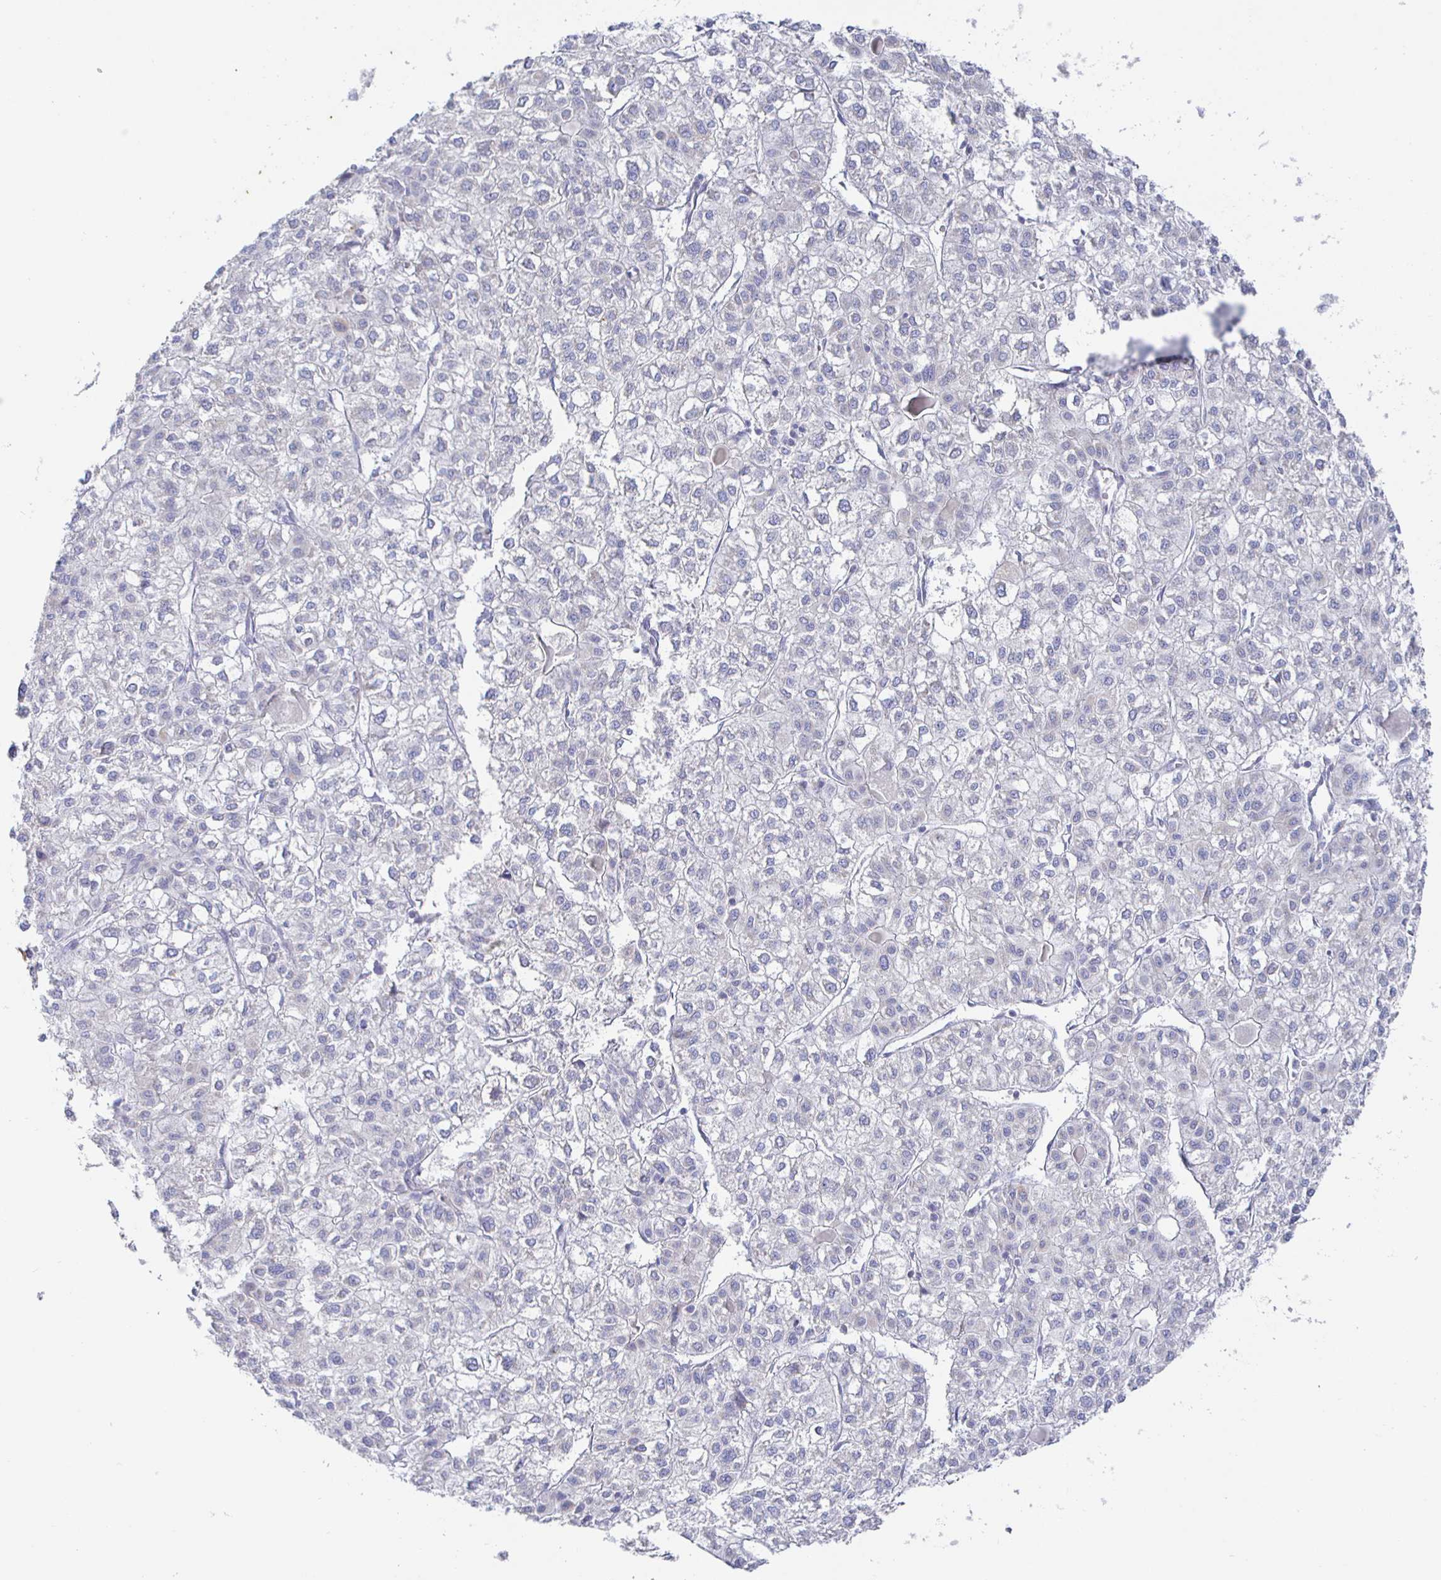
{"staining": {"intensity": "negative", "quantity": "none", "location": "none"}, "tissue": "liver cancer", "cell_type": "Tumor cells", "image_type": "cancer", "snomed": [{"axis": "morphology", "description": "Carcinoma, Hepatocellular, NOS"}, {"axis": "topography", "description": "Liver"}], "caption": "Tumor cells are negative for brown protein staining in liver cancer.", "gene": "SYNGR4", "patient": {"sex": "female", "age": 43}}